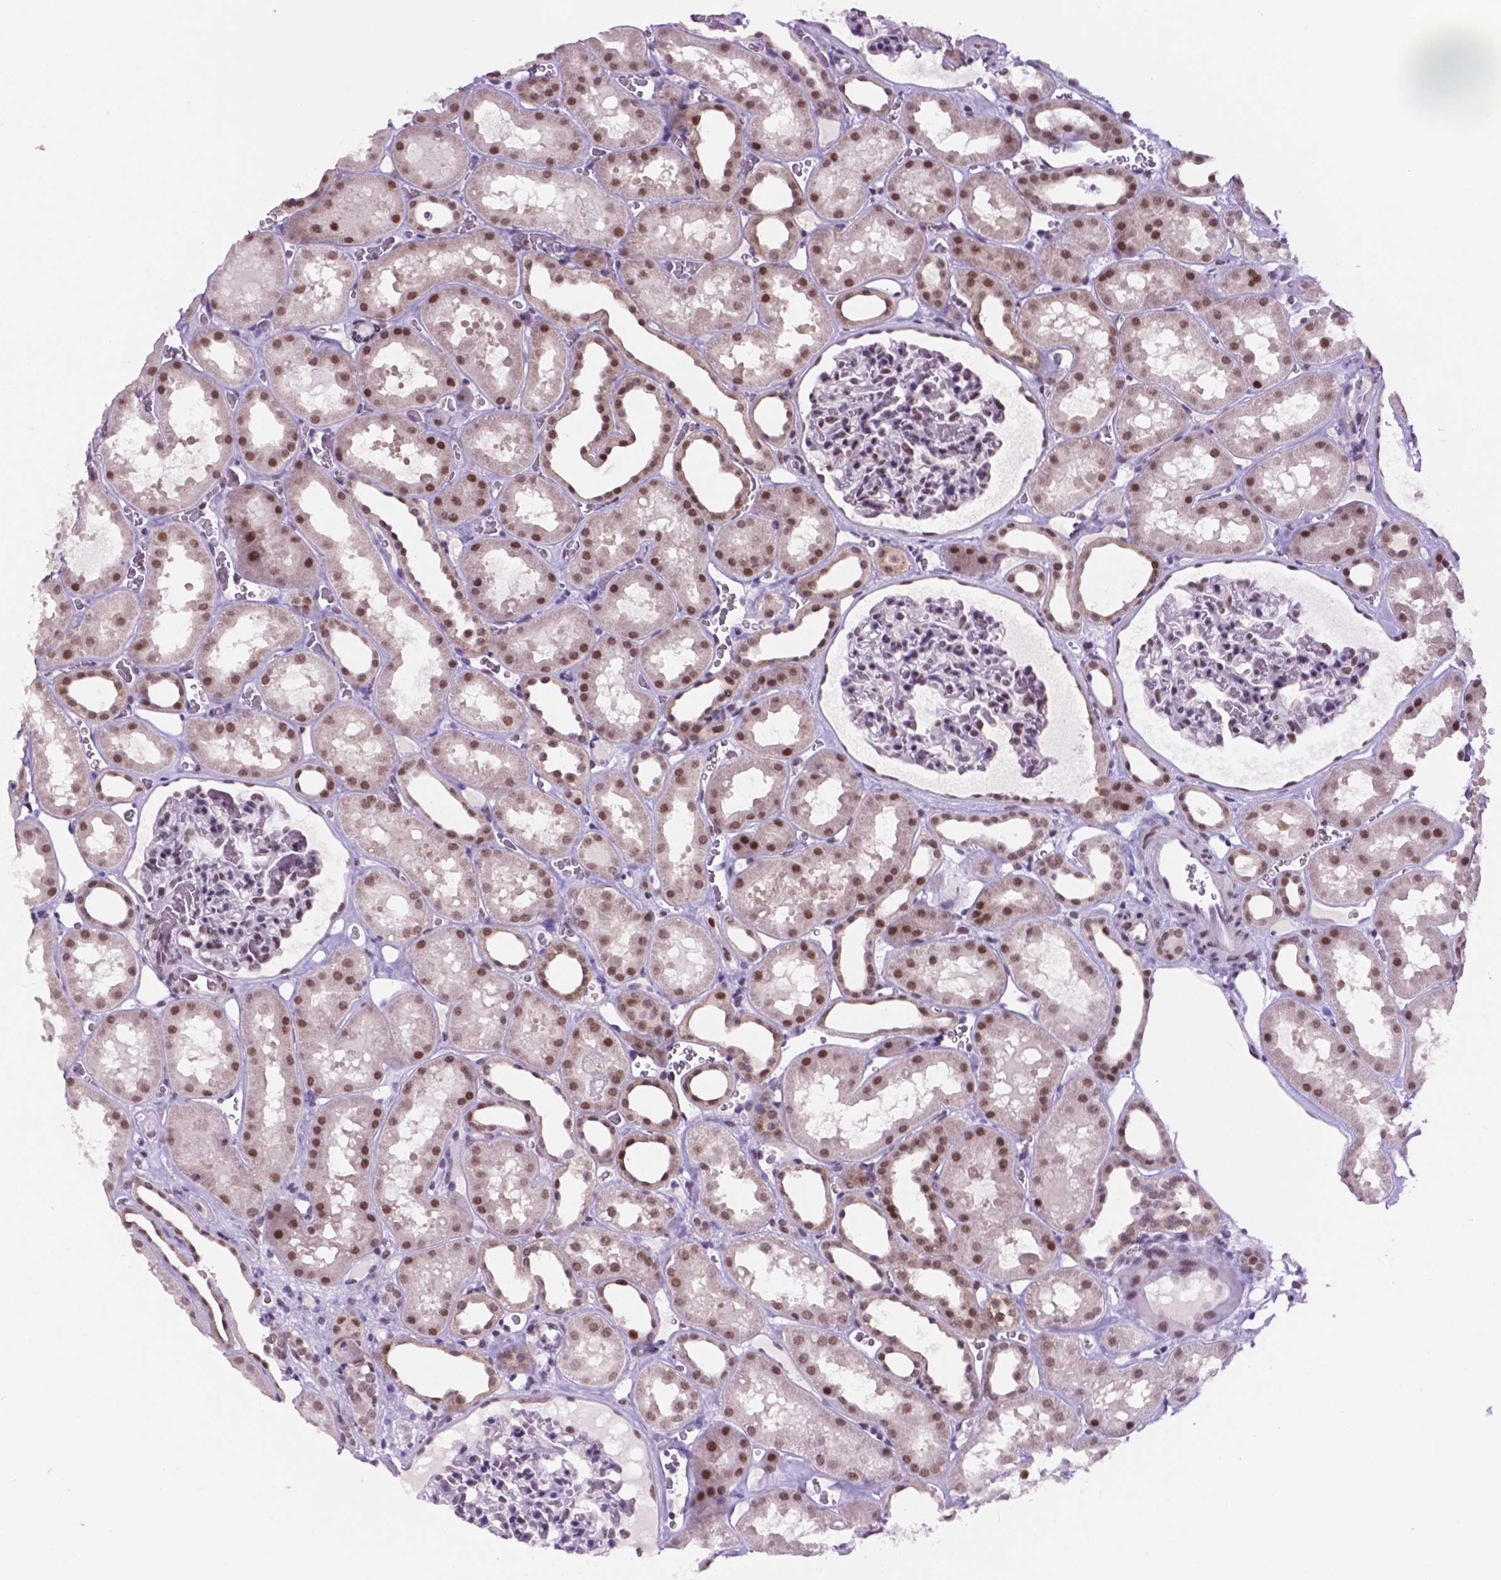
{"staining": {"intensity": "moderate", "quantity": "<25%", "location": "nuclear"}, "tissue": "kidney", "cell_type": "Cells in glomeruli", "image_type": "normal", "snomed": [{"axis": "morphology", "description": "Normal tissue, NOS"}, {"axis": "topography", "description": "Kidney"}], "caption": "Protein analysis of unremarkable kidney shows moderate nuclear staining in about <25% of cells in glomeruli.", "gene": "NCOR1", "patient": {"sex": "female", "age": 41}}